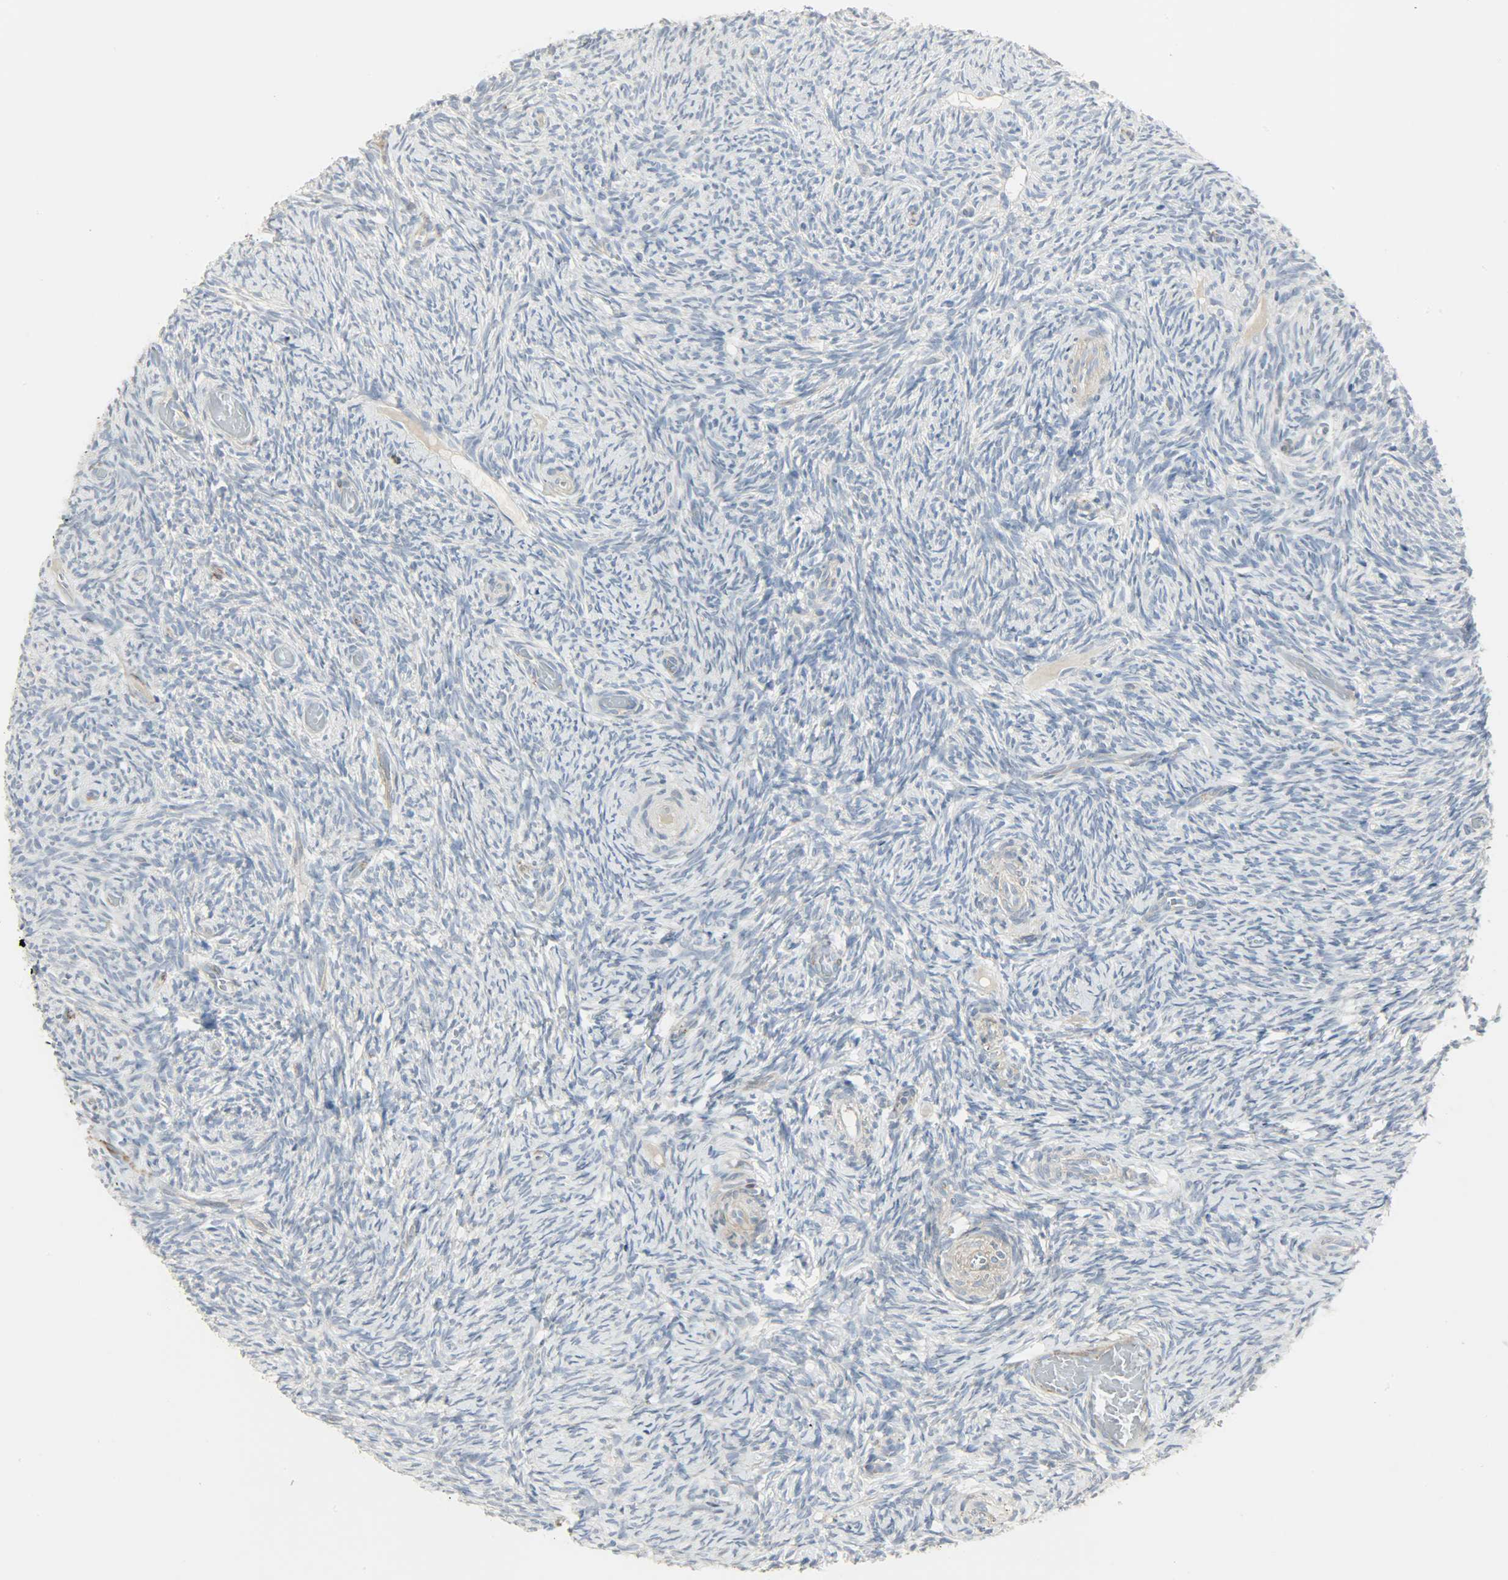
{"staining": {"intensity": "negative", "quantity": "none", "location": "none"}, "tissue": "ovary", "cell_type": "Ovarian stroma cells", "image_type": "normal", "snomed": [{"axis": "morphology", "description": "Normal tissue, NOS"}, {"axis": "topography", "description": "Ovary"}], "caption": "Immunohistochemical staining of benign ovary shows no significant expression in ovarian stroma cells.", "gene": "ENPEP", "patient": {"sex": "female", "age": 60}}